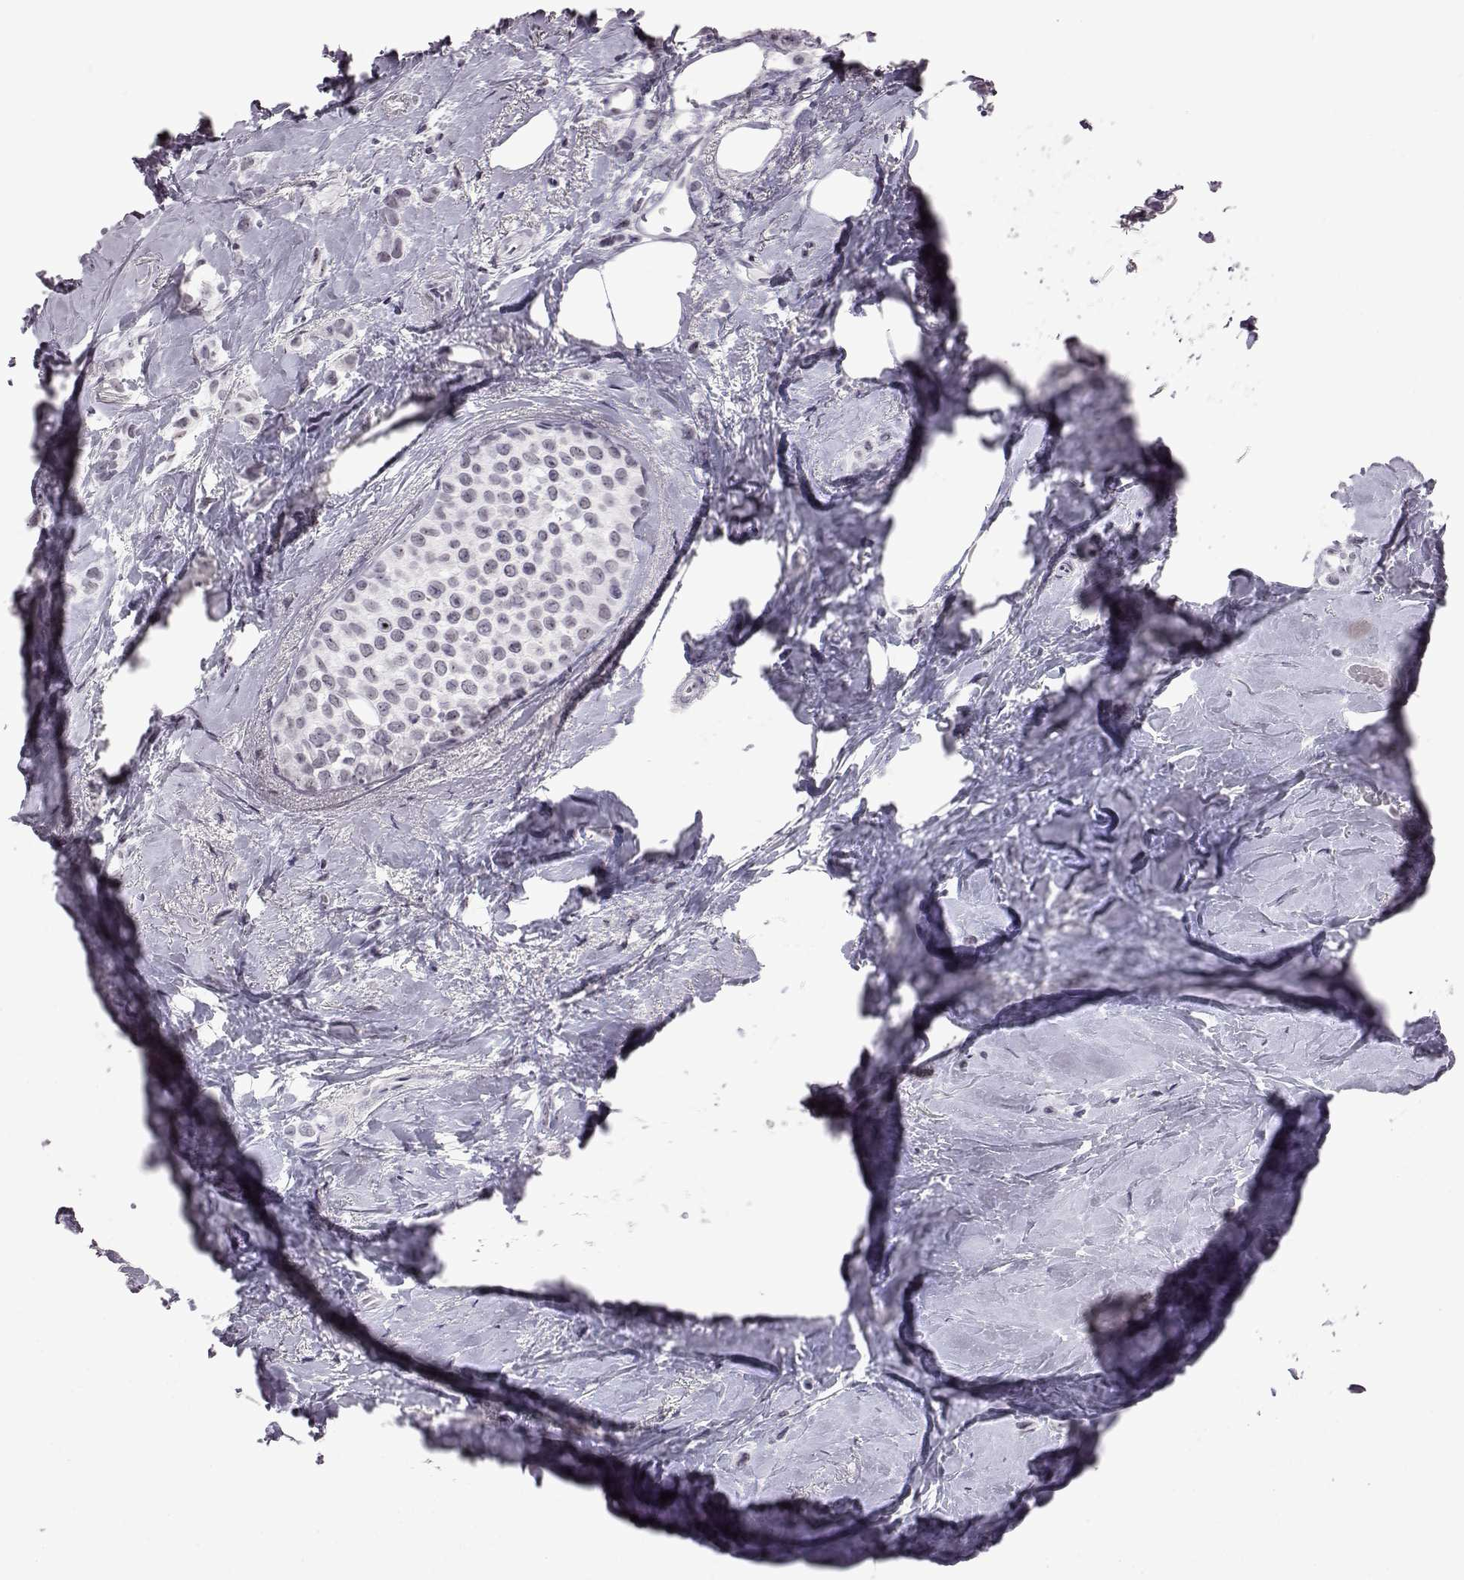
{"staining": {"intensity": "negative", "quantity": "none", "location": "none"}, "tissue": "breast cancer", "cell_type": "Tumor cells", "image_type": "cancer", "snomed": [{"axis": "morphology", "description": "Lobular carcinoma"}, {"axis": "topography", "description": "Breast"}], "caption": "Breast cancer stained for a protein using immunohistochemistry (IHC) reveals no staining tumor cells.", "gene": "ADGRG2", "patient": {"sex": "female", "age": 66}}